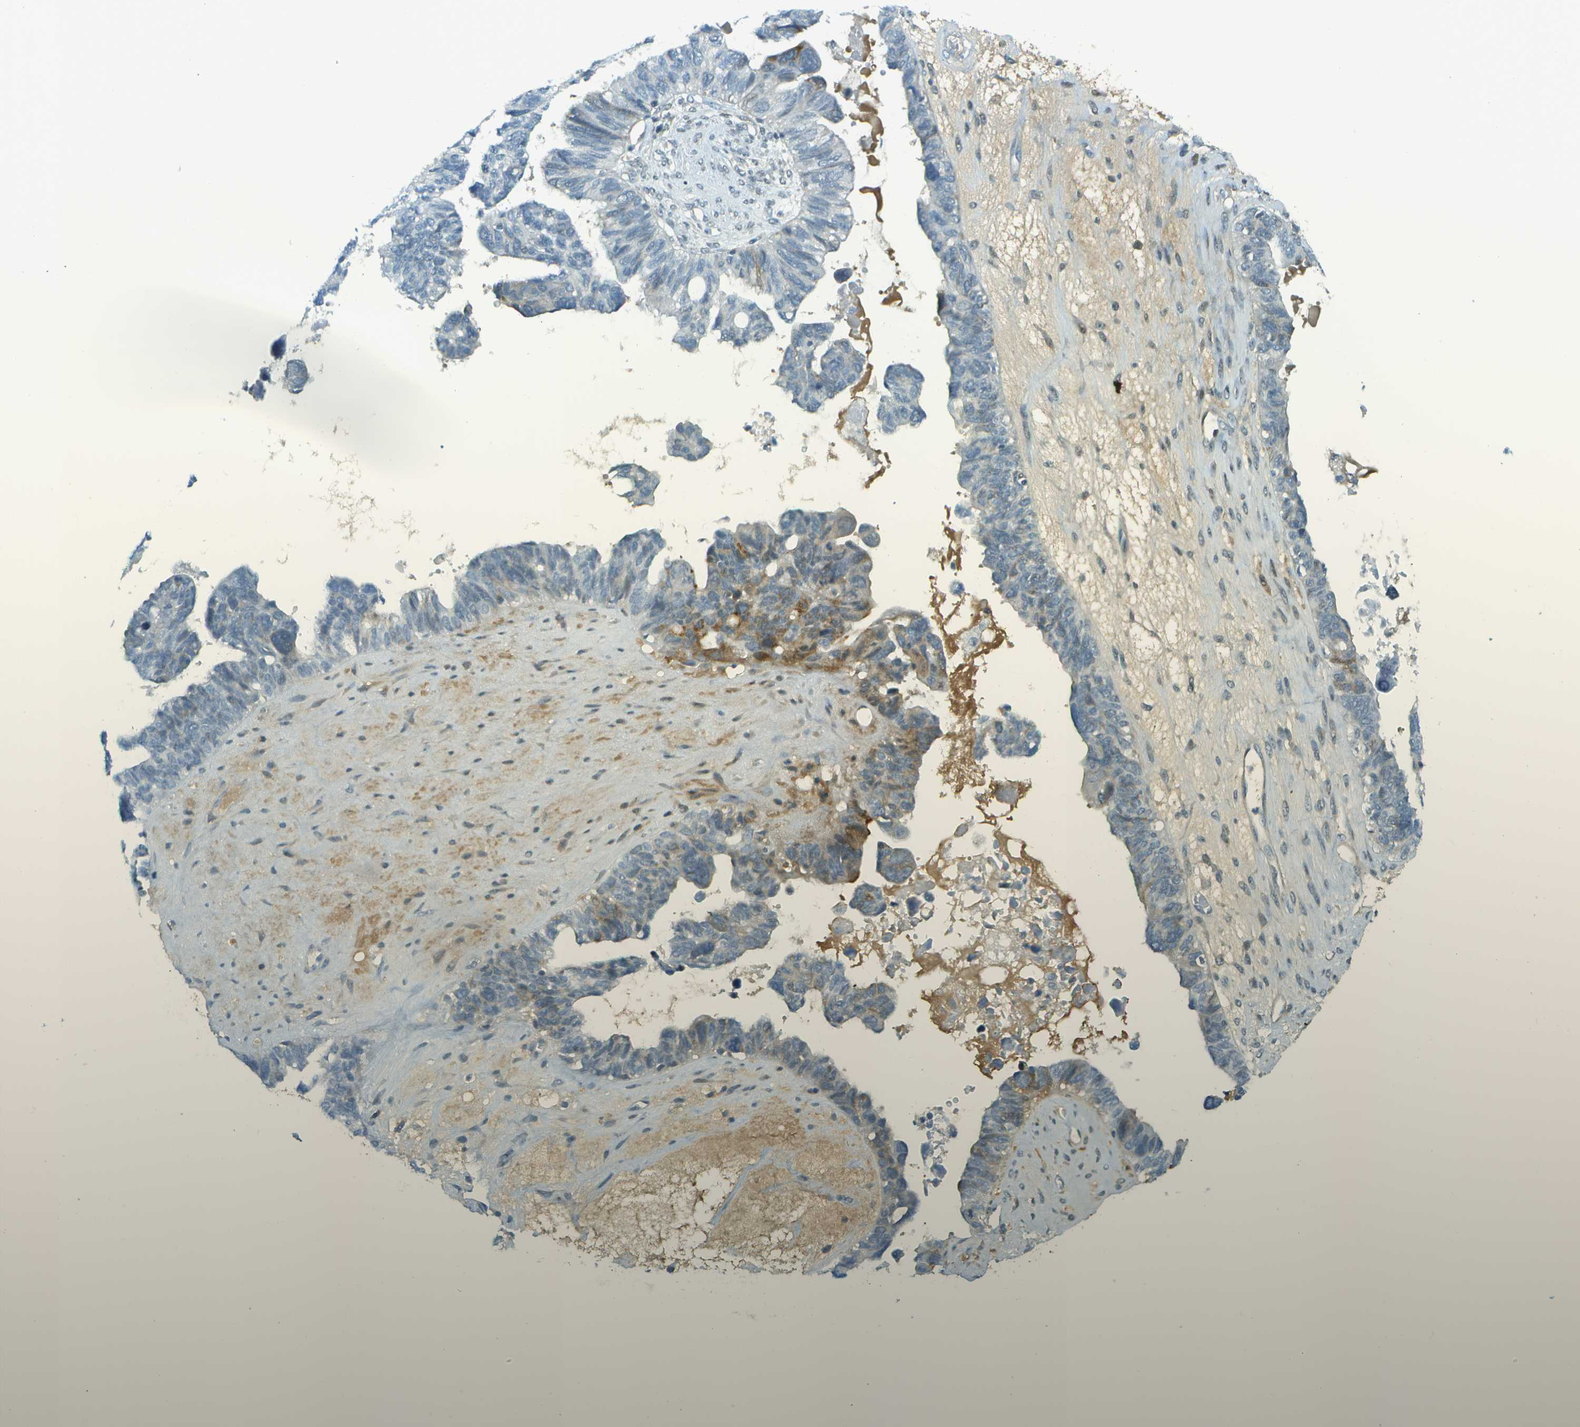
{"staining": {"intensity": "moderate", "quantity": "<25%", "location": "cytoplasmic/membranous"}, "tissue": "ovarian cancer", "cell_type": "Tumor cells", "image_type": "cancer", "snomed": [{"axis": "morphology", "description": "Cystadenocarcinoma, serous, NOS"}, {"axis": "topography", "description": "Ovary"}], "caption": "An immunohistochemistry (IHC) photomicrograph of tumor tissue is shown. Protein staining in brown labels moderate cytoplasmic/membranous positivity in ovarian cancer within tumor cells.", "gene": "NEK11", "patient": {"sex": "female", "age": 79}}